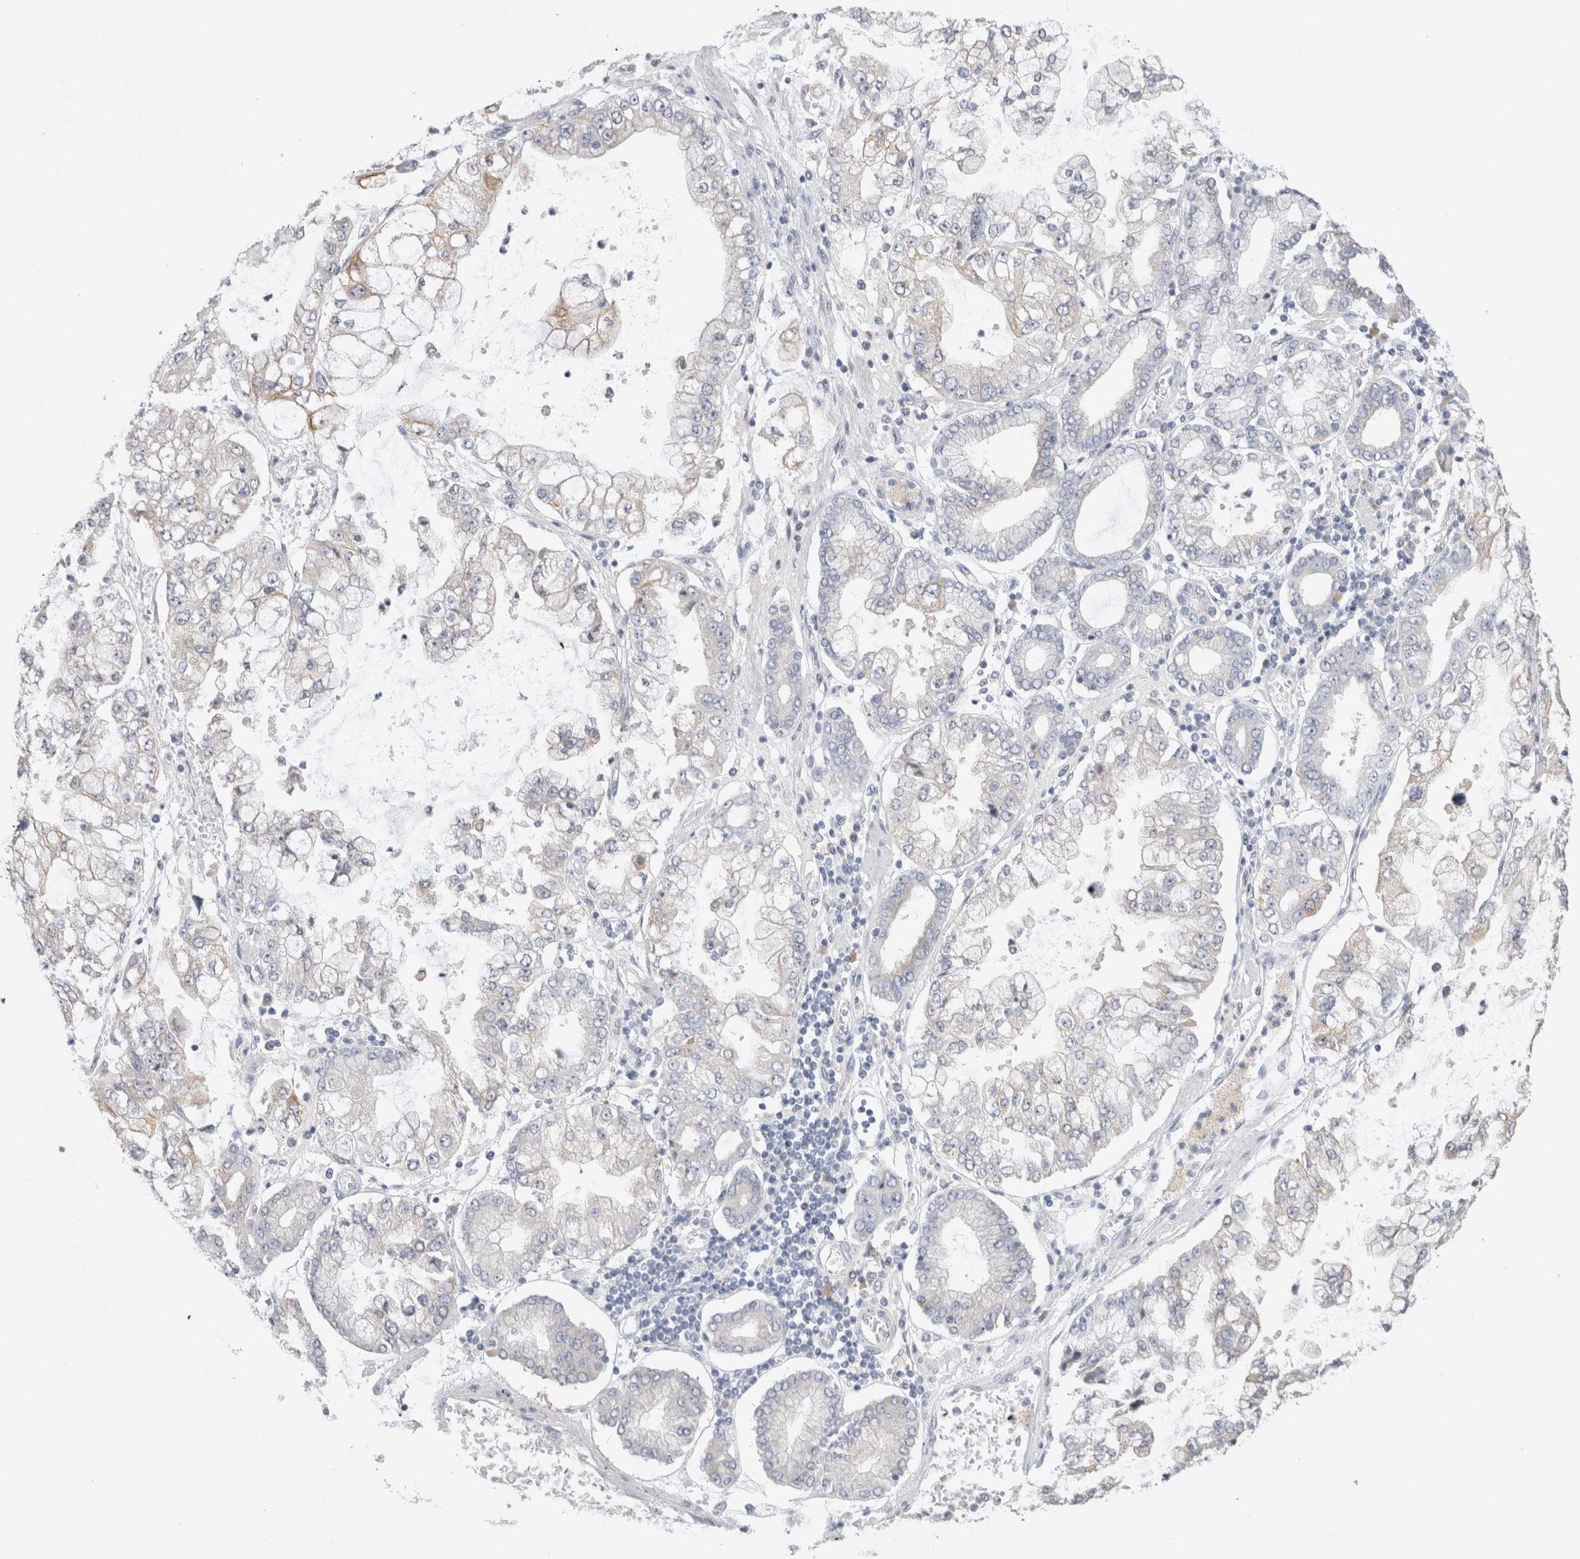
{"staining": {"intensity": "negative", "quantity": "none", "location": "none"}, "tissue": "stomach cancer", "cell_type": "Tumor cells", "image_type": "cancer", "snomed": [{"axis": "morphology", "description": "Adenocarcinoma, NOS"}, {"axis": "topography", "description": "Stomach"}], "caption": "This is an immunohistochemistry (IHC) photomicrograph of stomach cancer (adenocarcinoma). There is no staining in tumor cells.", "gene": "GAS1", "patient": {"sex": "male", "age": 76}}